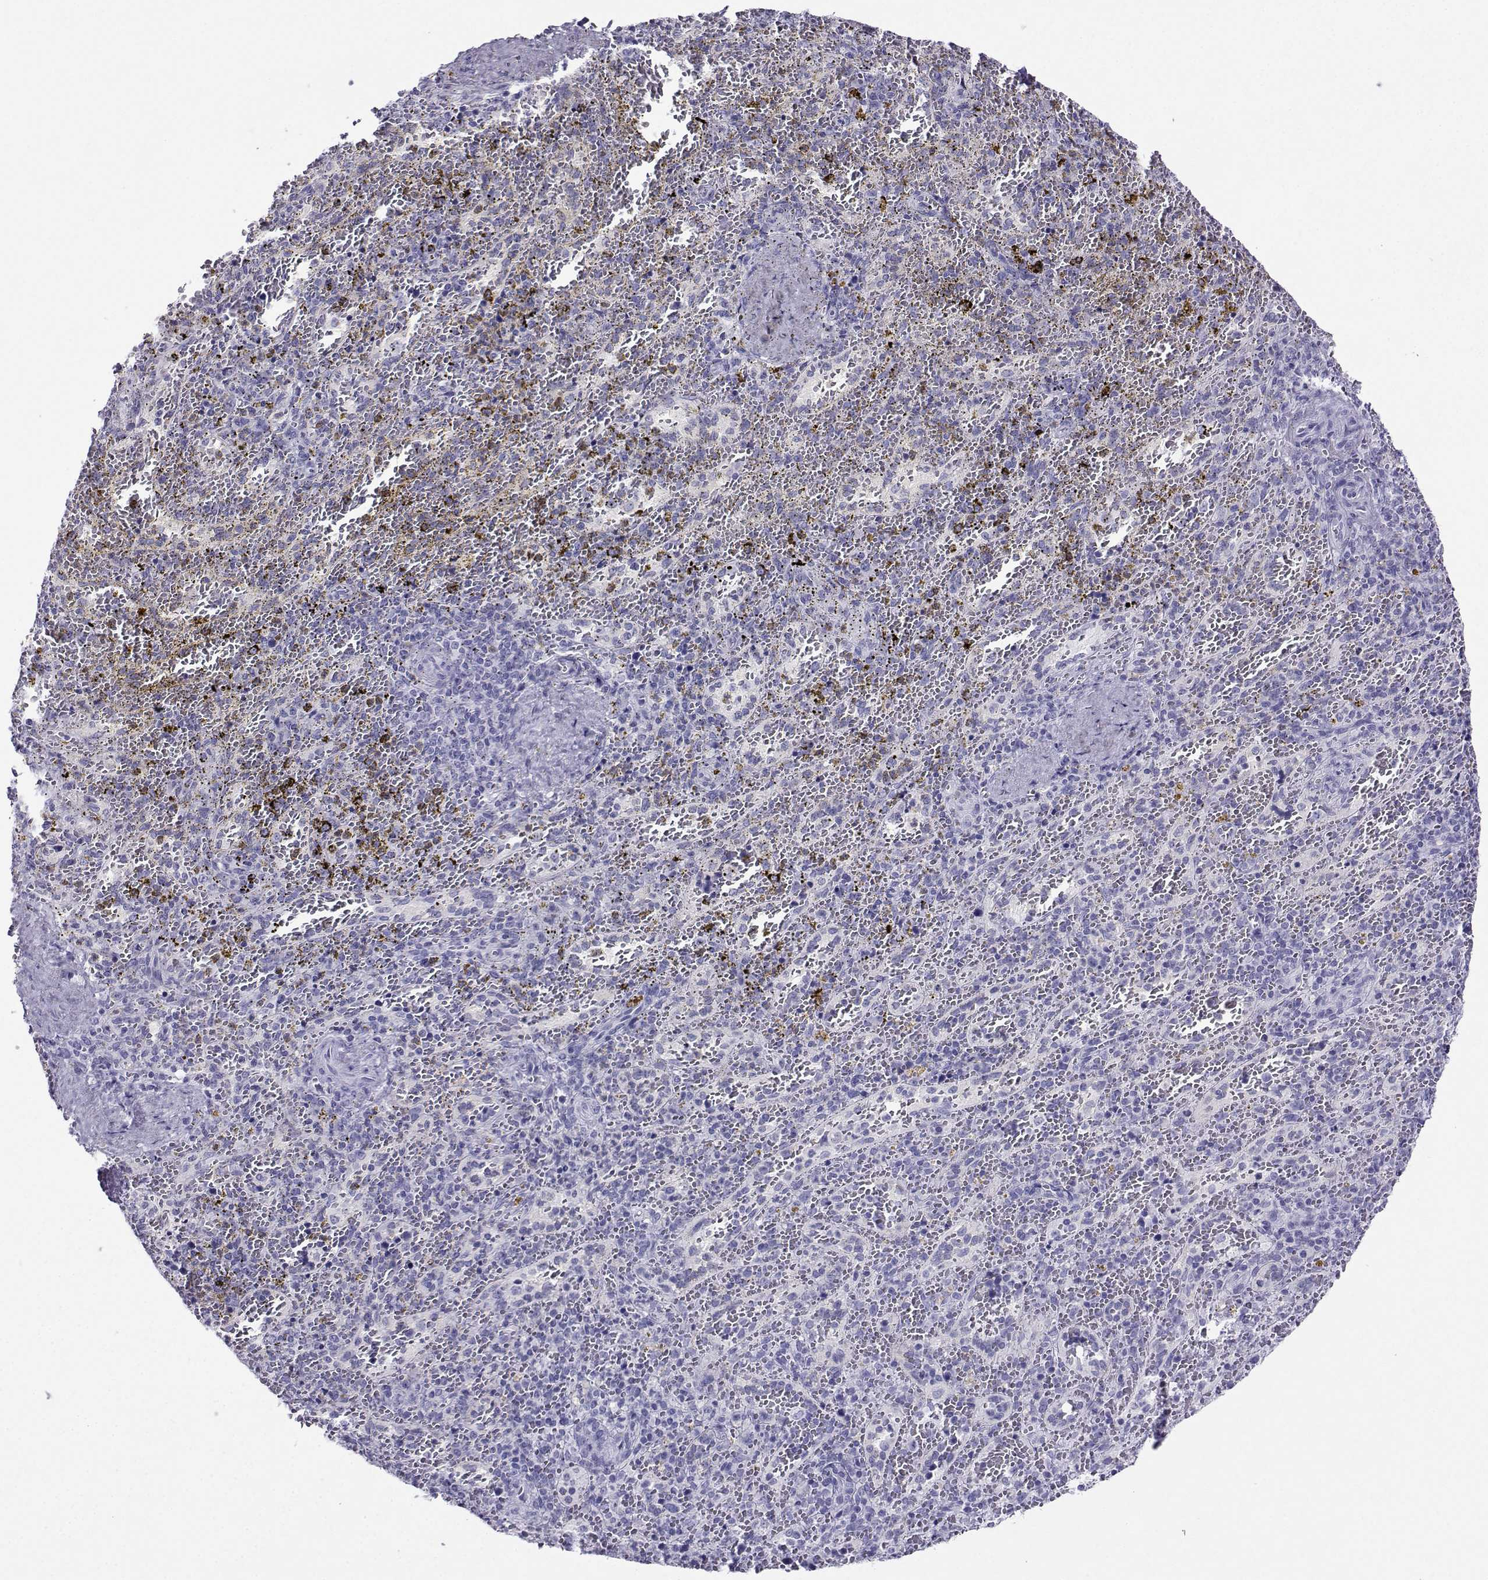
{"staining": {"intensity": "negative", "quantity": "none", "location": "none"}, "tissue": "spleen", "cell_type": "Cells in red pulp", "image_type": "normal", "snomed": [{"axis": "morphology", "description": "Normal tissue, NOS"}, {"axis": "topography", "description": "Spleen"}], "caption": "A high-resolution photomicrograph shows IHC staining of unremarkable spleen, which demonstrates no significant expression in cells in red pulp. (Brightfield microscopy of DAB IHC at high magnification).", "gene": "CRYBB1", "patient": {"sex": "female", "age": 50}}